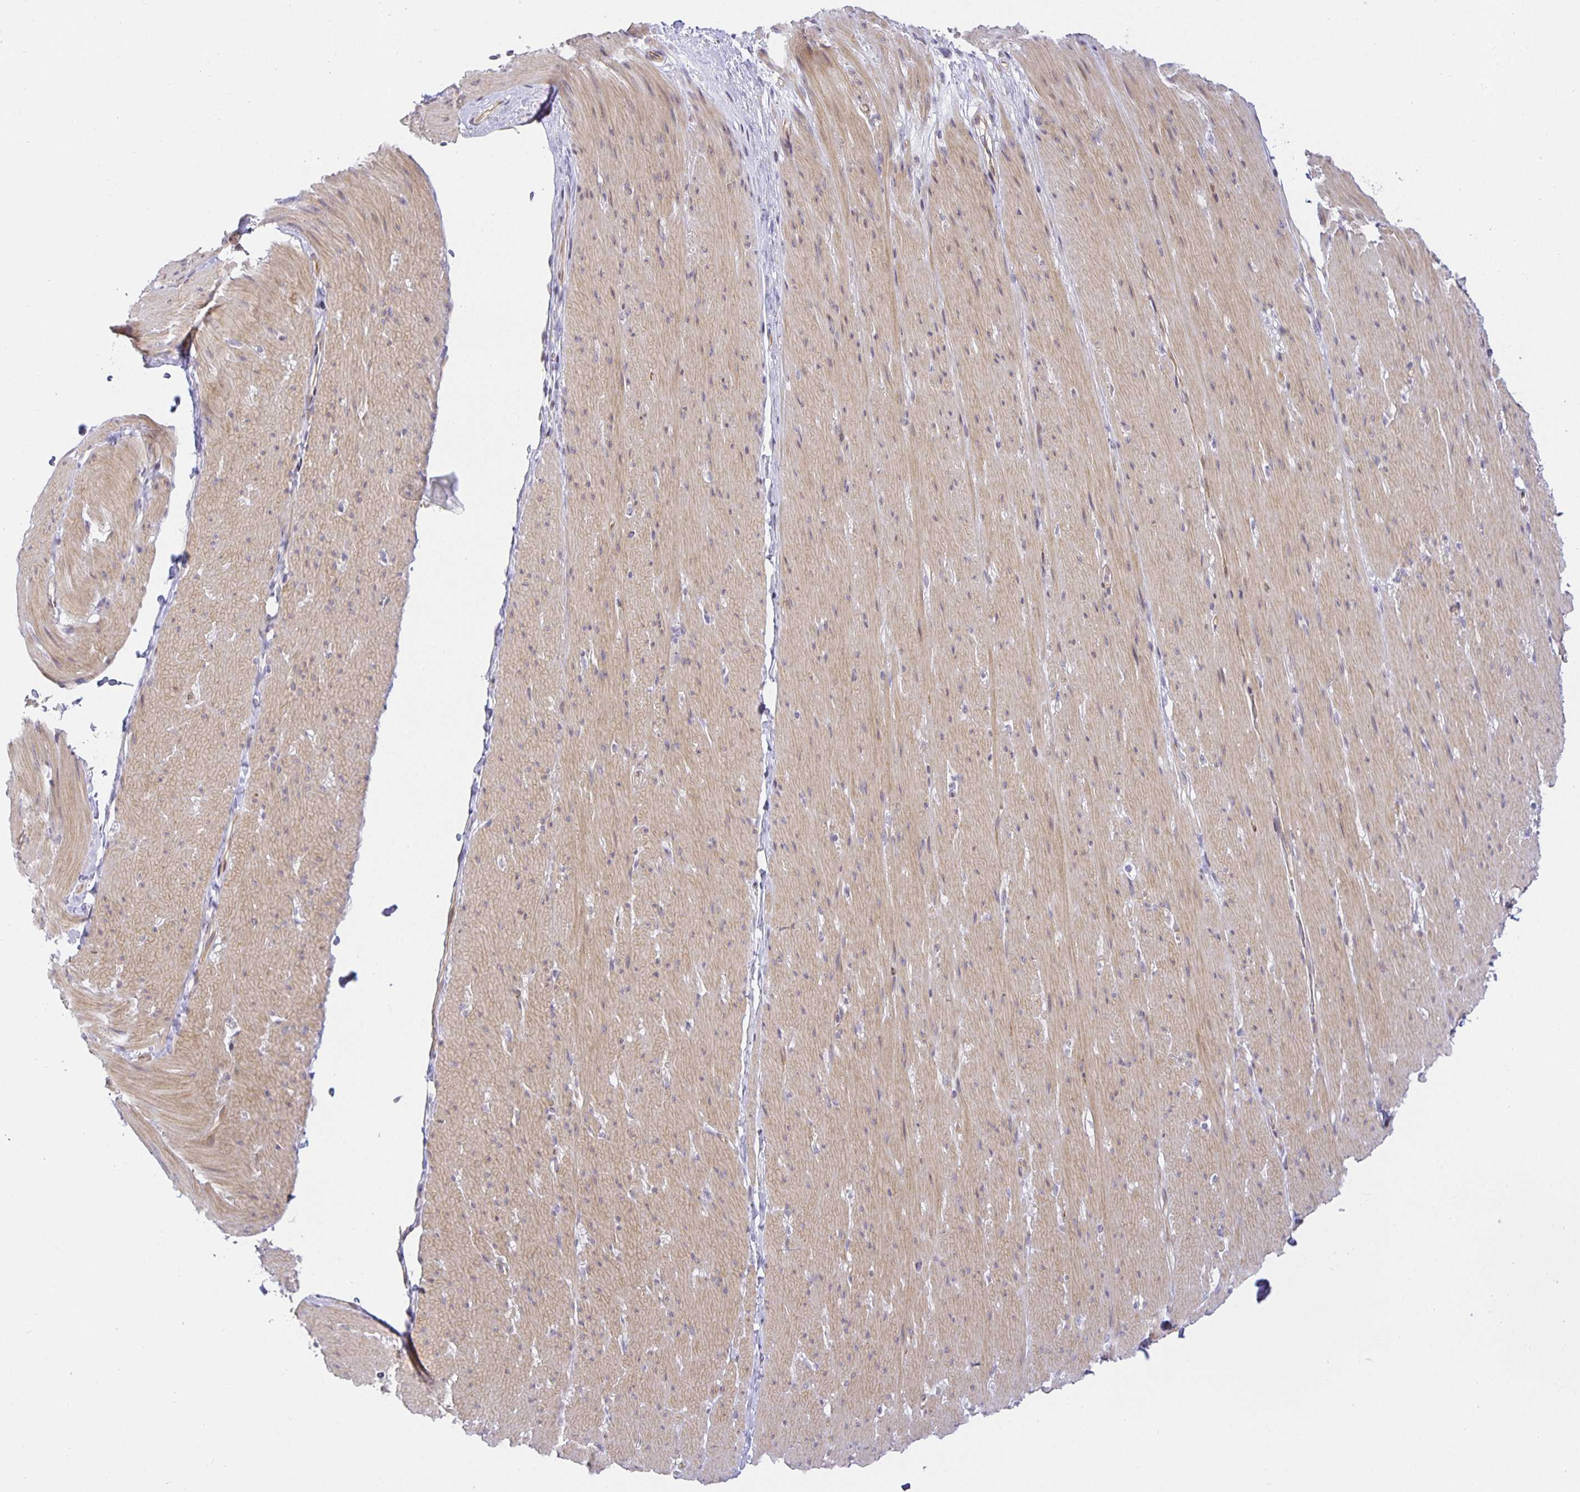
{"staining": {"intensity": "weak", "quantity": "25%-75%", "location": "cytoplasmic/membranous"}, "tissue": "smooth muscle", "cell_type": "Smooth muscle cells", "image_type": "normal", "snomed": [{"axis": "morphology", "description": "Normal tissue, NOS"}, {"axis": "topography", "description": "Smooth muscle"}, {"axis": "topography", "description": "Rectum"}], "caption": "Human smooth muscle stained with a protein marker demonstrates weak staining in smooth muscle cells.", "gene": "TJP3", "patient": {"sex": "male", "age": 53}}